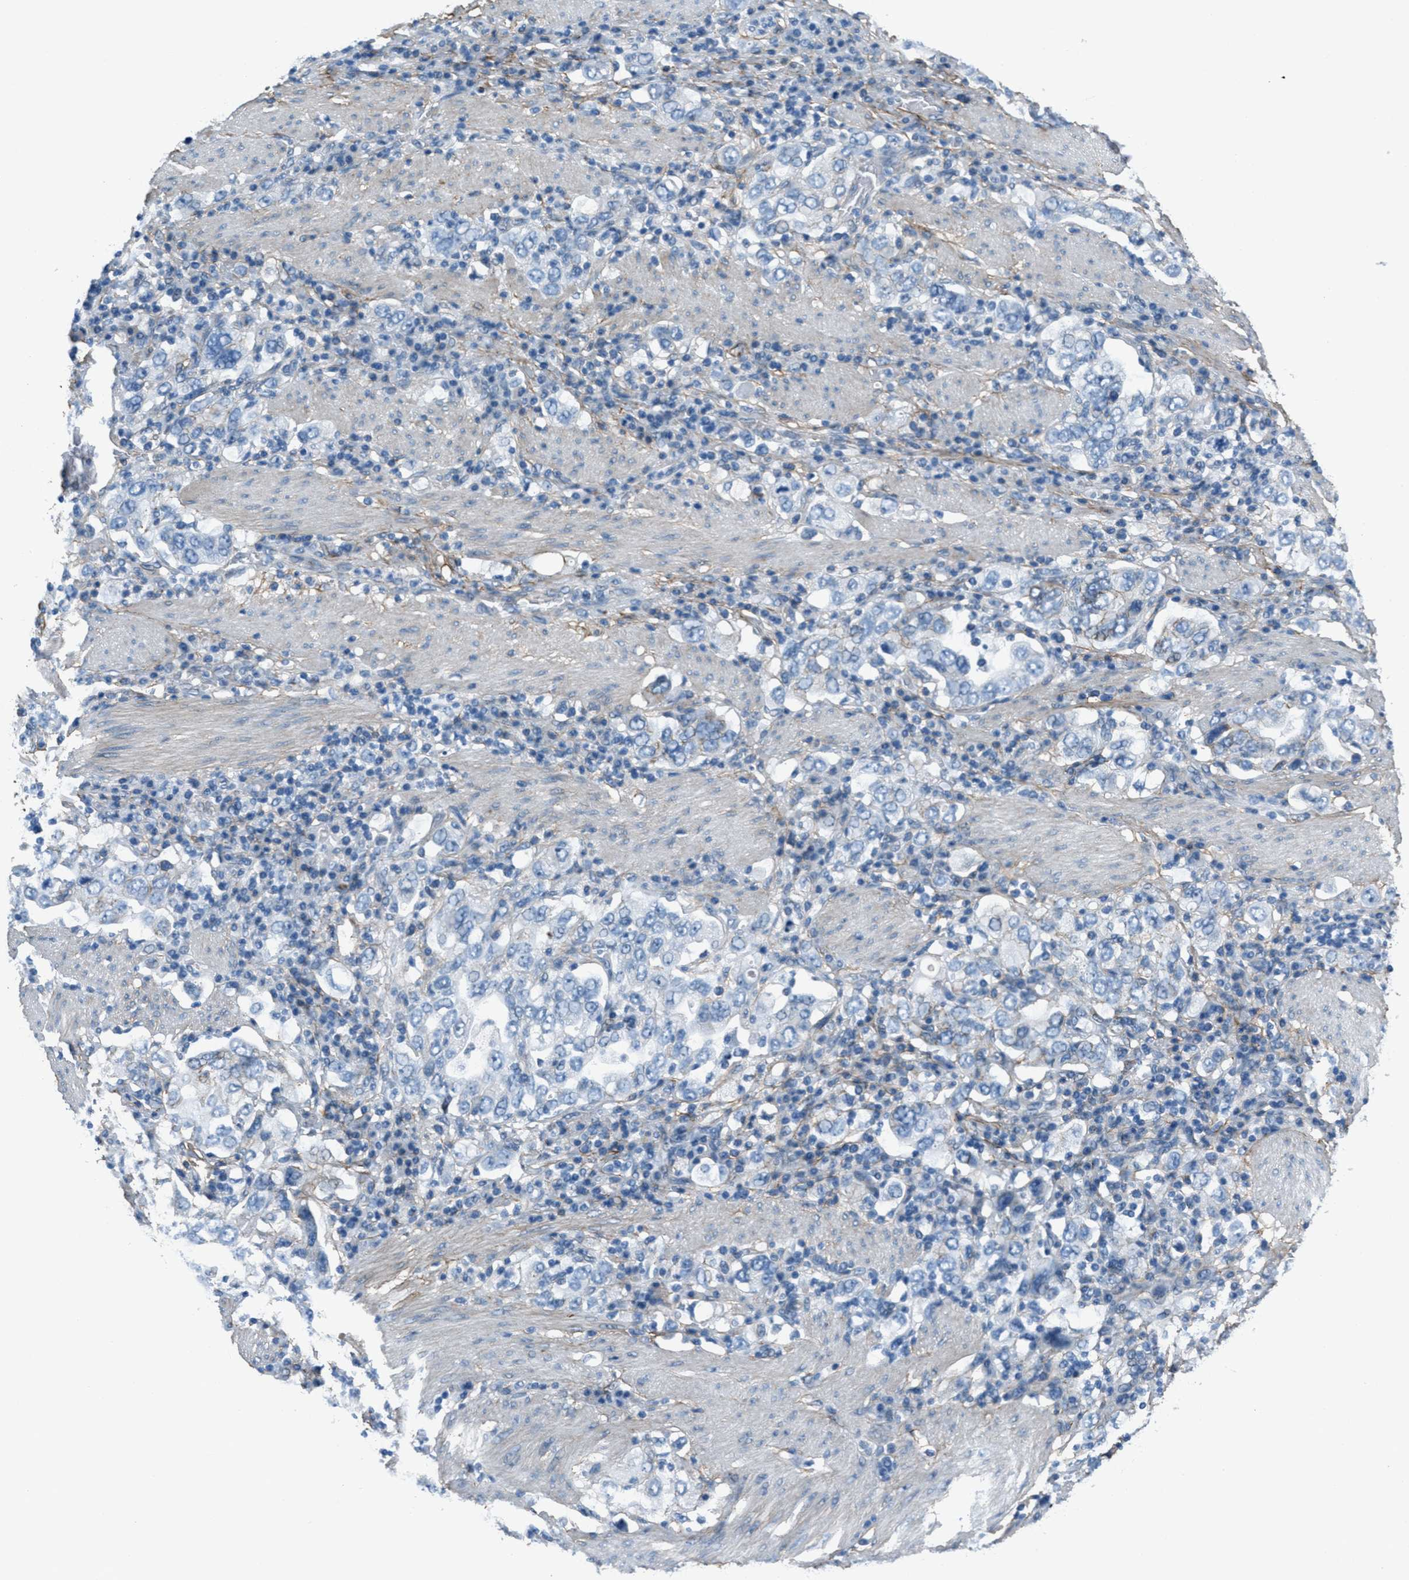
{"staining": {"intensity": "negative", "quantity": "none", "location": "none"}, "tissue": "stomach cancer", "cell_type": "Tumor cells", "image_type": "cancer", "snomed": [{"axis": "morphology", "description": "Adenocarcinoma, NOS"}, {"axis": "topography", "description": "Stomach, upper"}], "caption": "This is an IHC photomicrograph of human stomach cancer. There is no expression in tumor cells.", "gene": "FBN1", "patient": {"sex": "male", "age": 62}}